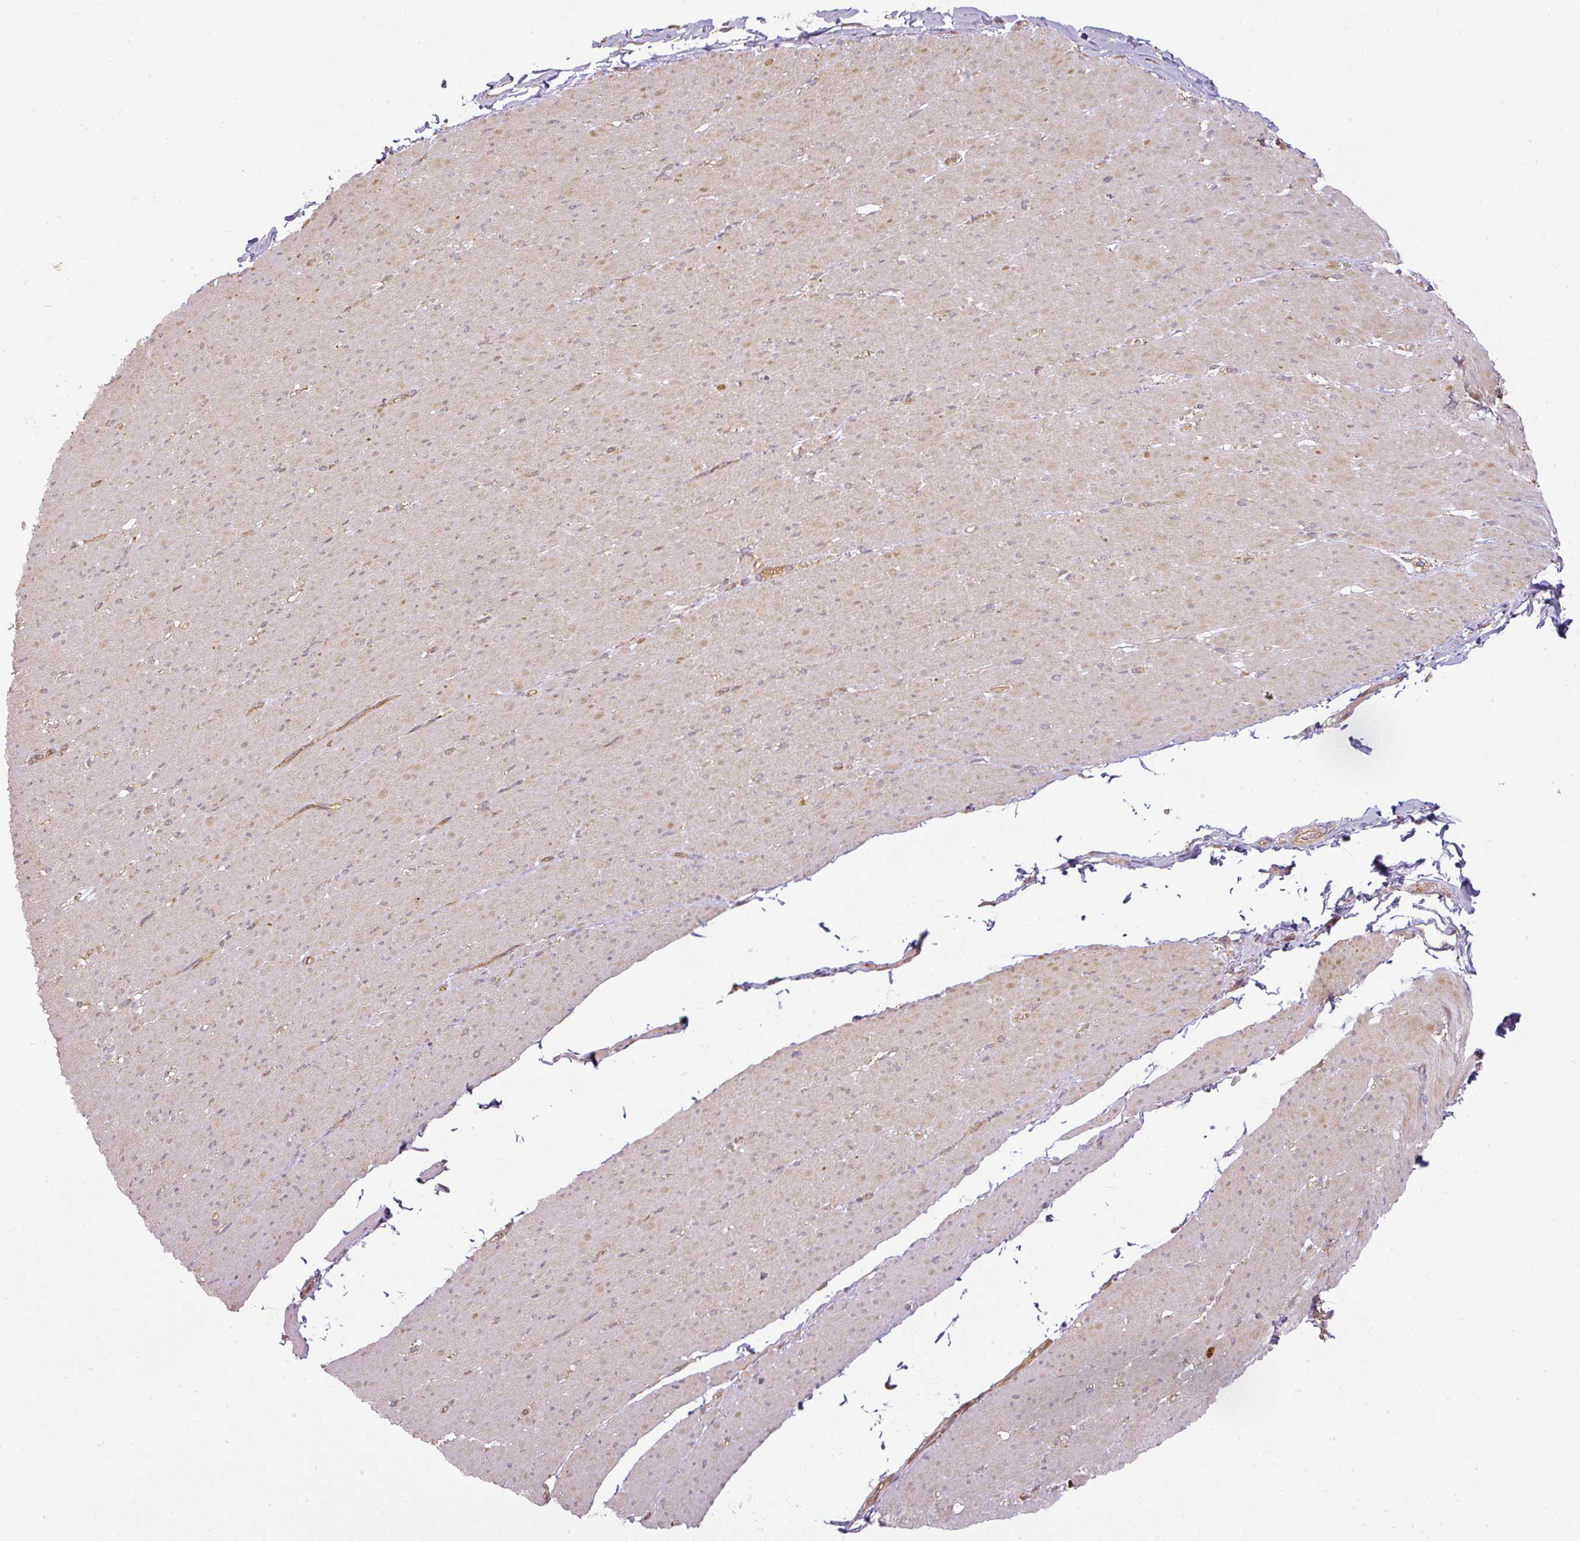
{"staining": {"intensity": "moderate", "quantity": "25%-75%", "location": "cytoplasmic/membranous"}, "tissue": "smooth muscle", "cell_type": "Smooth muscle cells", "image_type": "normal", "snomed": [{"axis": "morphology", "description": "Normal tissue, NOS"}, {"axis": "topography", "description": "Smooth muscle"}, {"axis": "topography", "description": "Rectum"}], "caption": "A high-resolution histopathology image shows immunohistochemistry (IHC) staining of benign smooth muscle, which exhibits moderate cytoplasmic/membranous expression in about 25%-75% of smooth muscle cells. (DAB = brown stain, brightfield microscopy at high magnification).", "gene": "RNF31", "patient": {"sex": "male", "age": 53}}